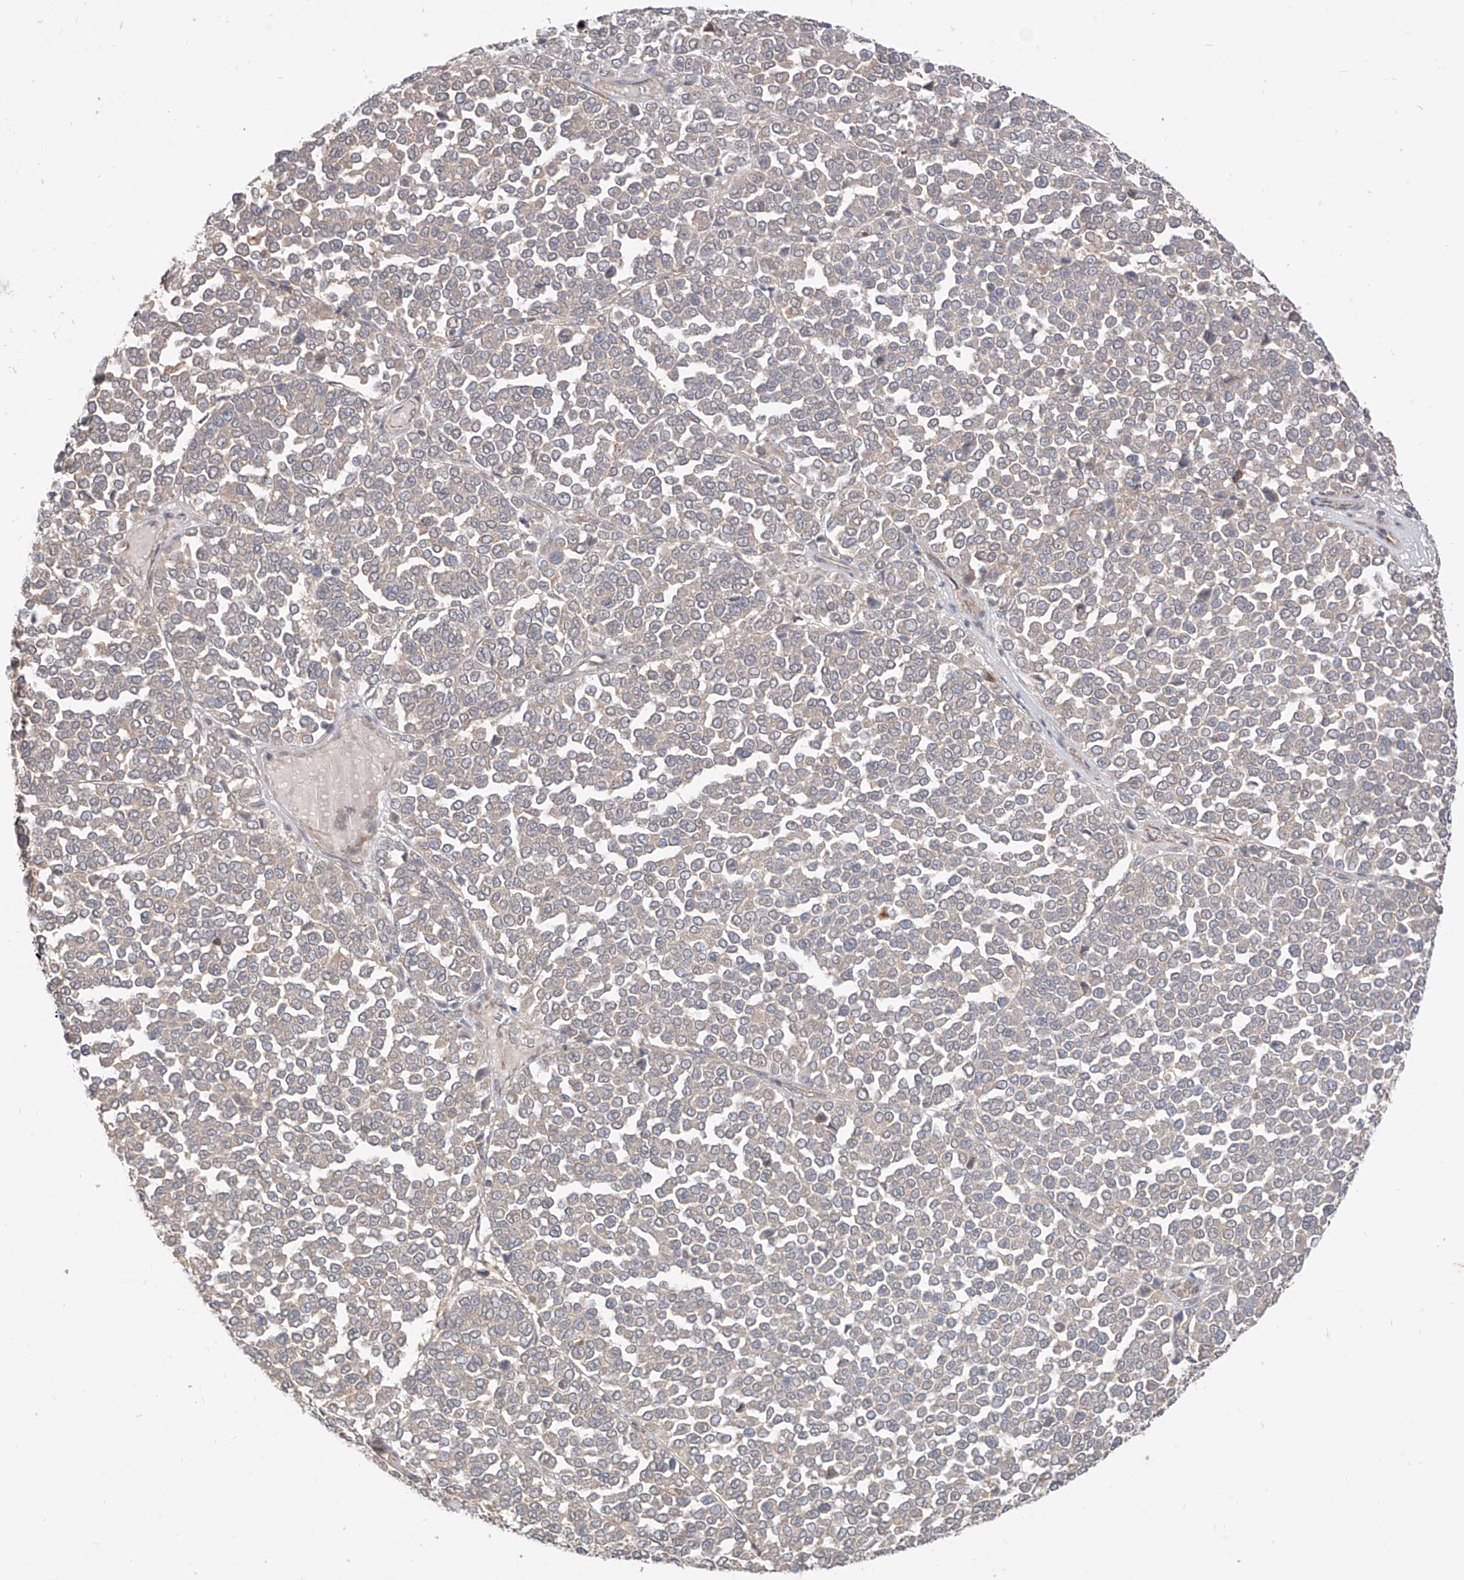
{"staining": {"intensity": "negative", "quantity": "none", "location": "none"}, "tissue": "melanoma", "cell_type": "Tumor cells", "image_type": "cancer", "snomed": [{"axis": "morphology", "description": "Malignant melanoma, Metastatic site"}, {"axis": "topography", "description": "Pancreas"}], "caption": "A high-resolution histopathology image shows immunohistochemistry staining of malignant melanoma (metastatic site), which demonstrates no significant staining in tumor cells.", "gene": "MTUS2", "patient": {"sex": "female", "age": 30}}